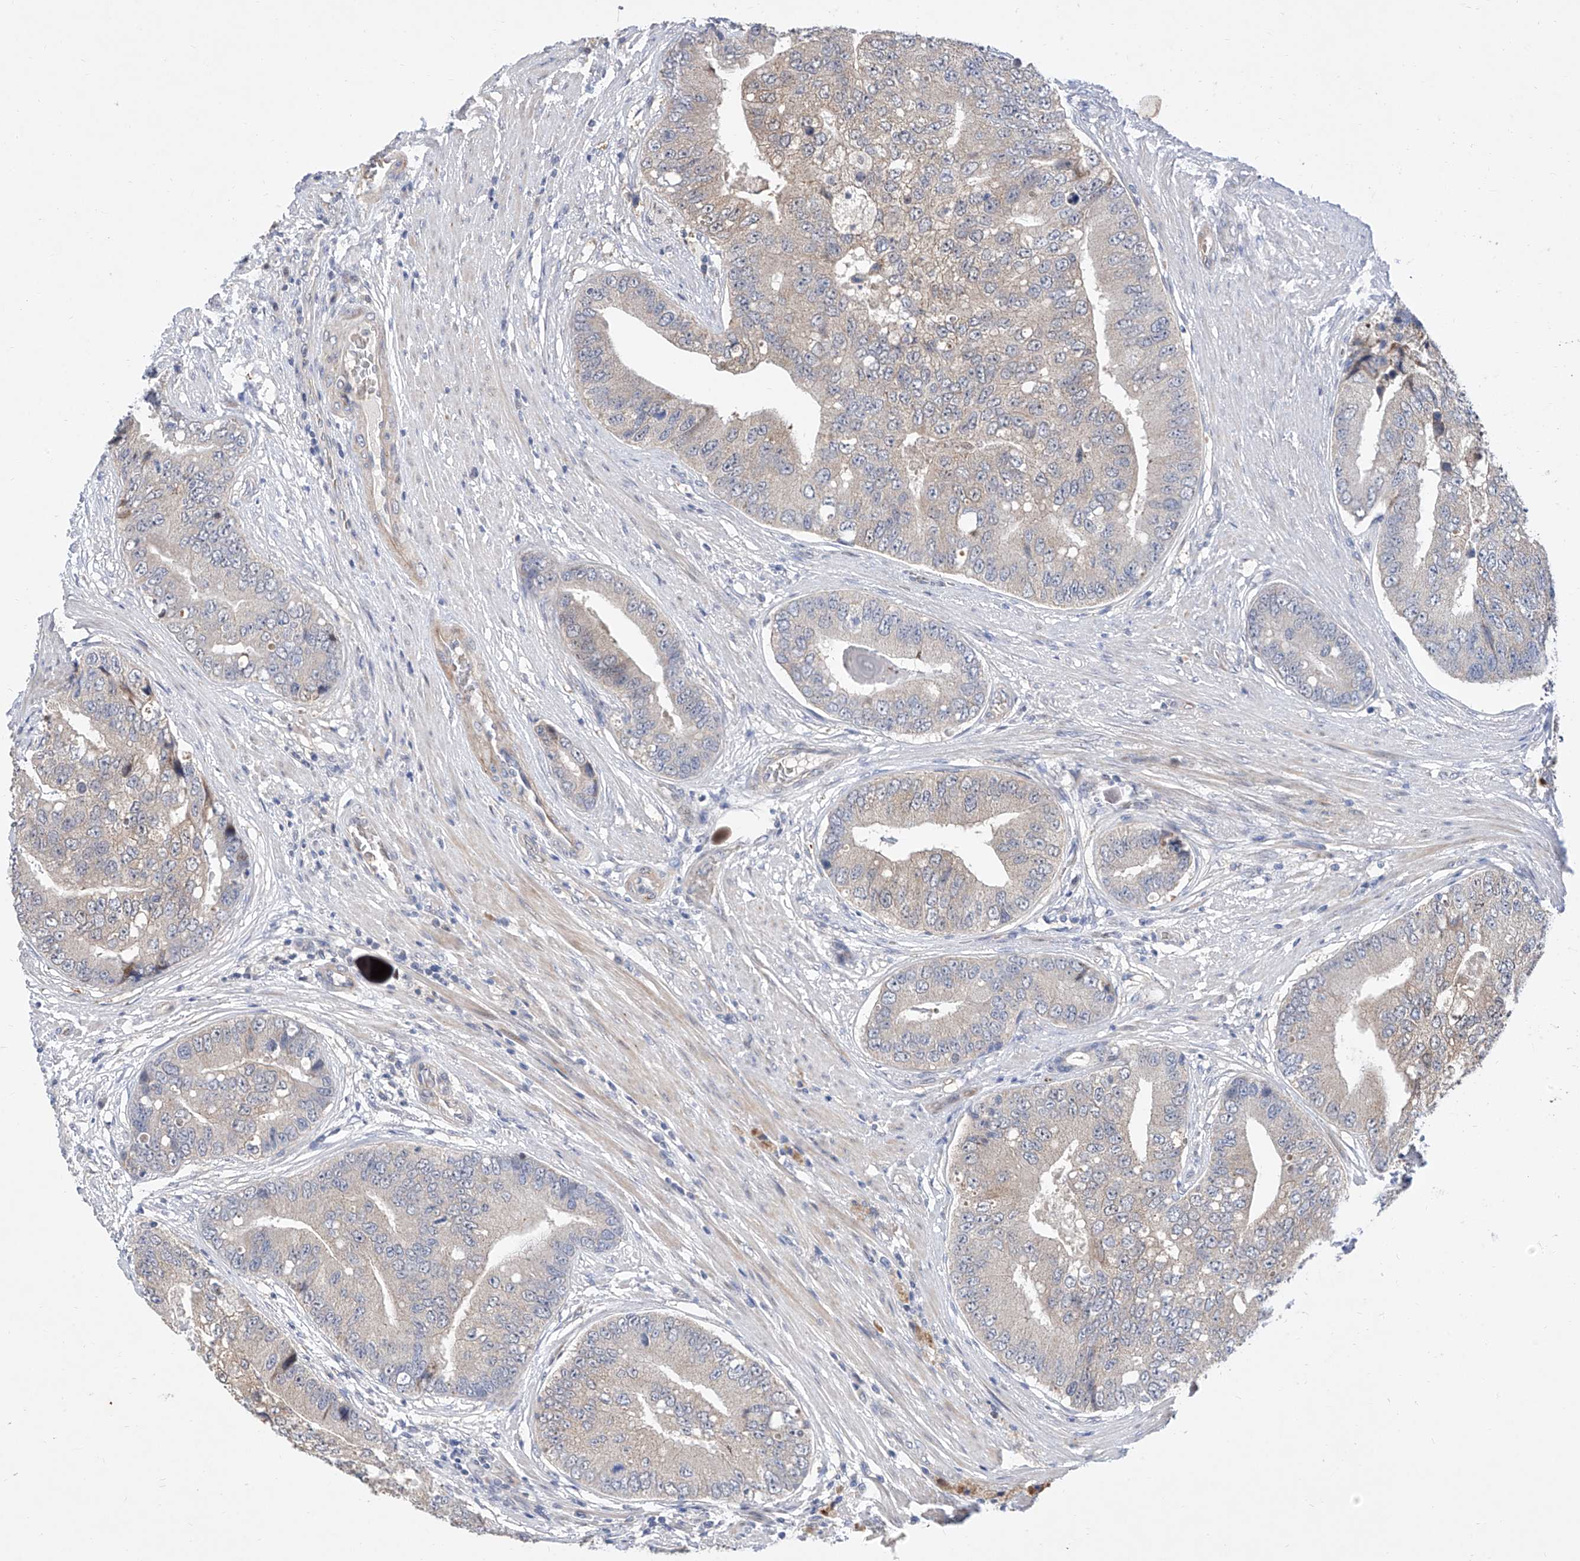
{"staining": {"intensity": "weak", "quantity": "<25%", "location": "cytoplasmic/membranous"}, "tissue": "prostate cancer", "cell_type": "Tumor cells", "image_type": "cancer", "snomed": [{"axis": "morphology", "description": "Adenocarcinoma, High grade"}, {"axis": "topography", "description": "Prostate"}], "caption": "Immunohistochemical staining of prostate adenocarcinoma (high-grade) reveals no significant expression in tumor cells.", "gene": "FUCA2", "patient": {"sex": "male", "age": 70}}